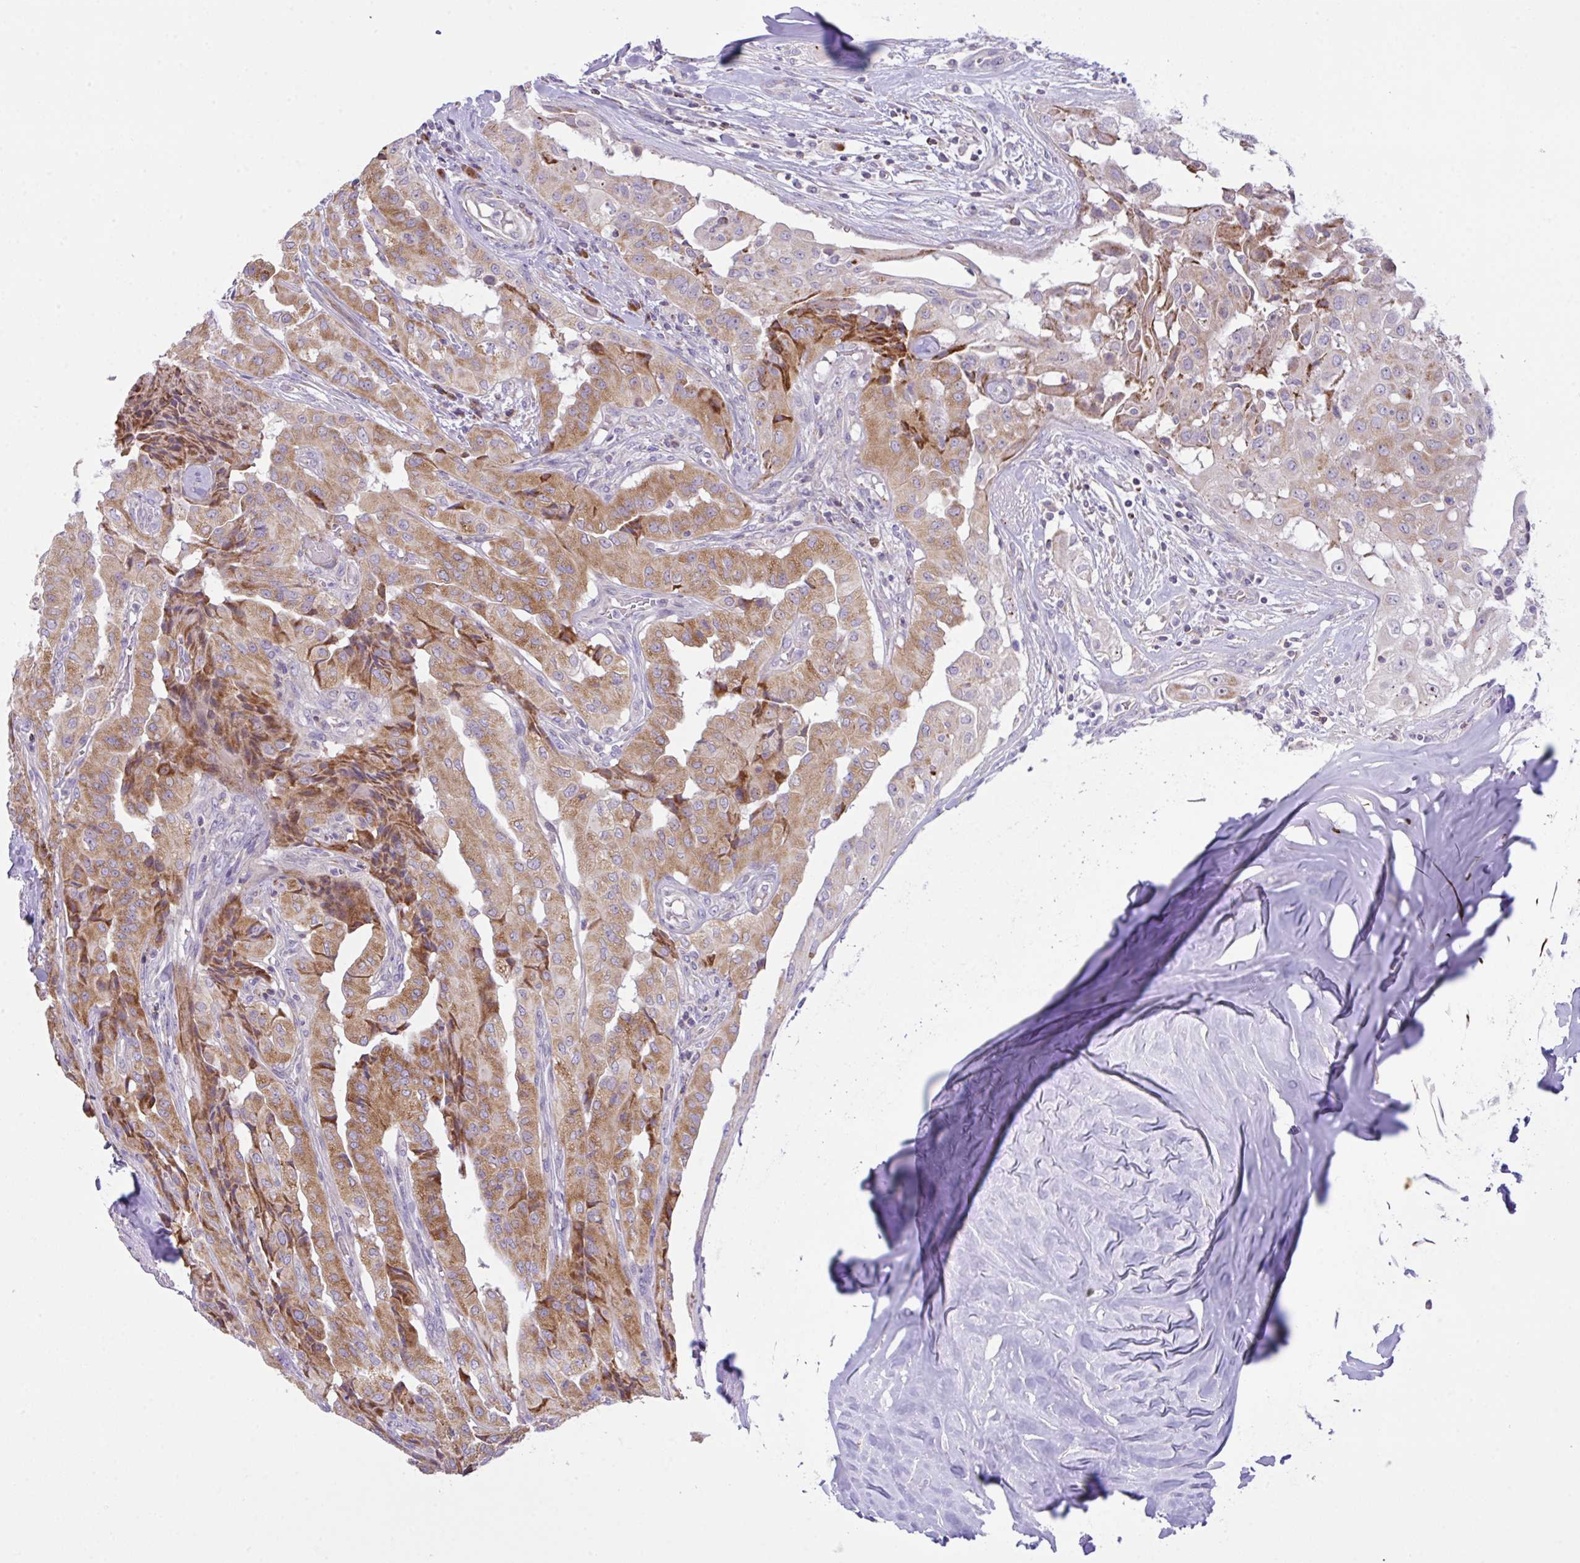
{"staining": {"intensity": "moderate", "quantity": ">75%", "location": "cytoplasmic/membranous"}, "tissue": "thyroid cancer", "cell_type": "Tumor cells", "image_type": "cancer", "snomed": [{"axis": "morphology", "description": "Papillary adenocarcinoma, NOS"}, {"axis": "topography", "description": "Thyroid gland"}], "caption": "A brown stain shows moderate cytoplasmic/membranous expression of a protein in papillary adenocarcinoma (thyroid) tumor cells. The staining is performed using DAB brown chromogen to label protein expression. The nuclei are counter-stained blue using hematoxylin.", "gene": "CHDH", "patient": {"sex": "female", "age": 59}}